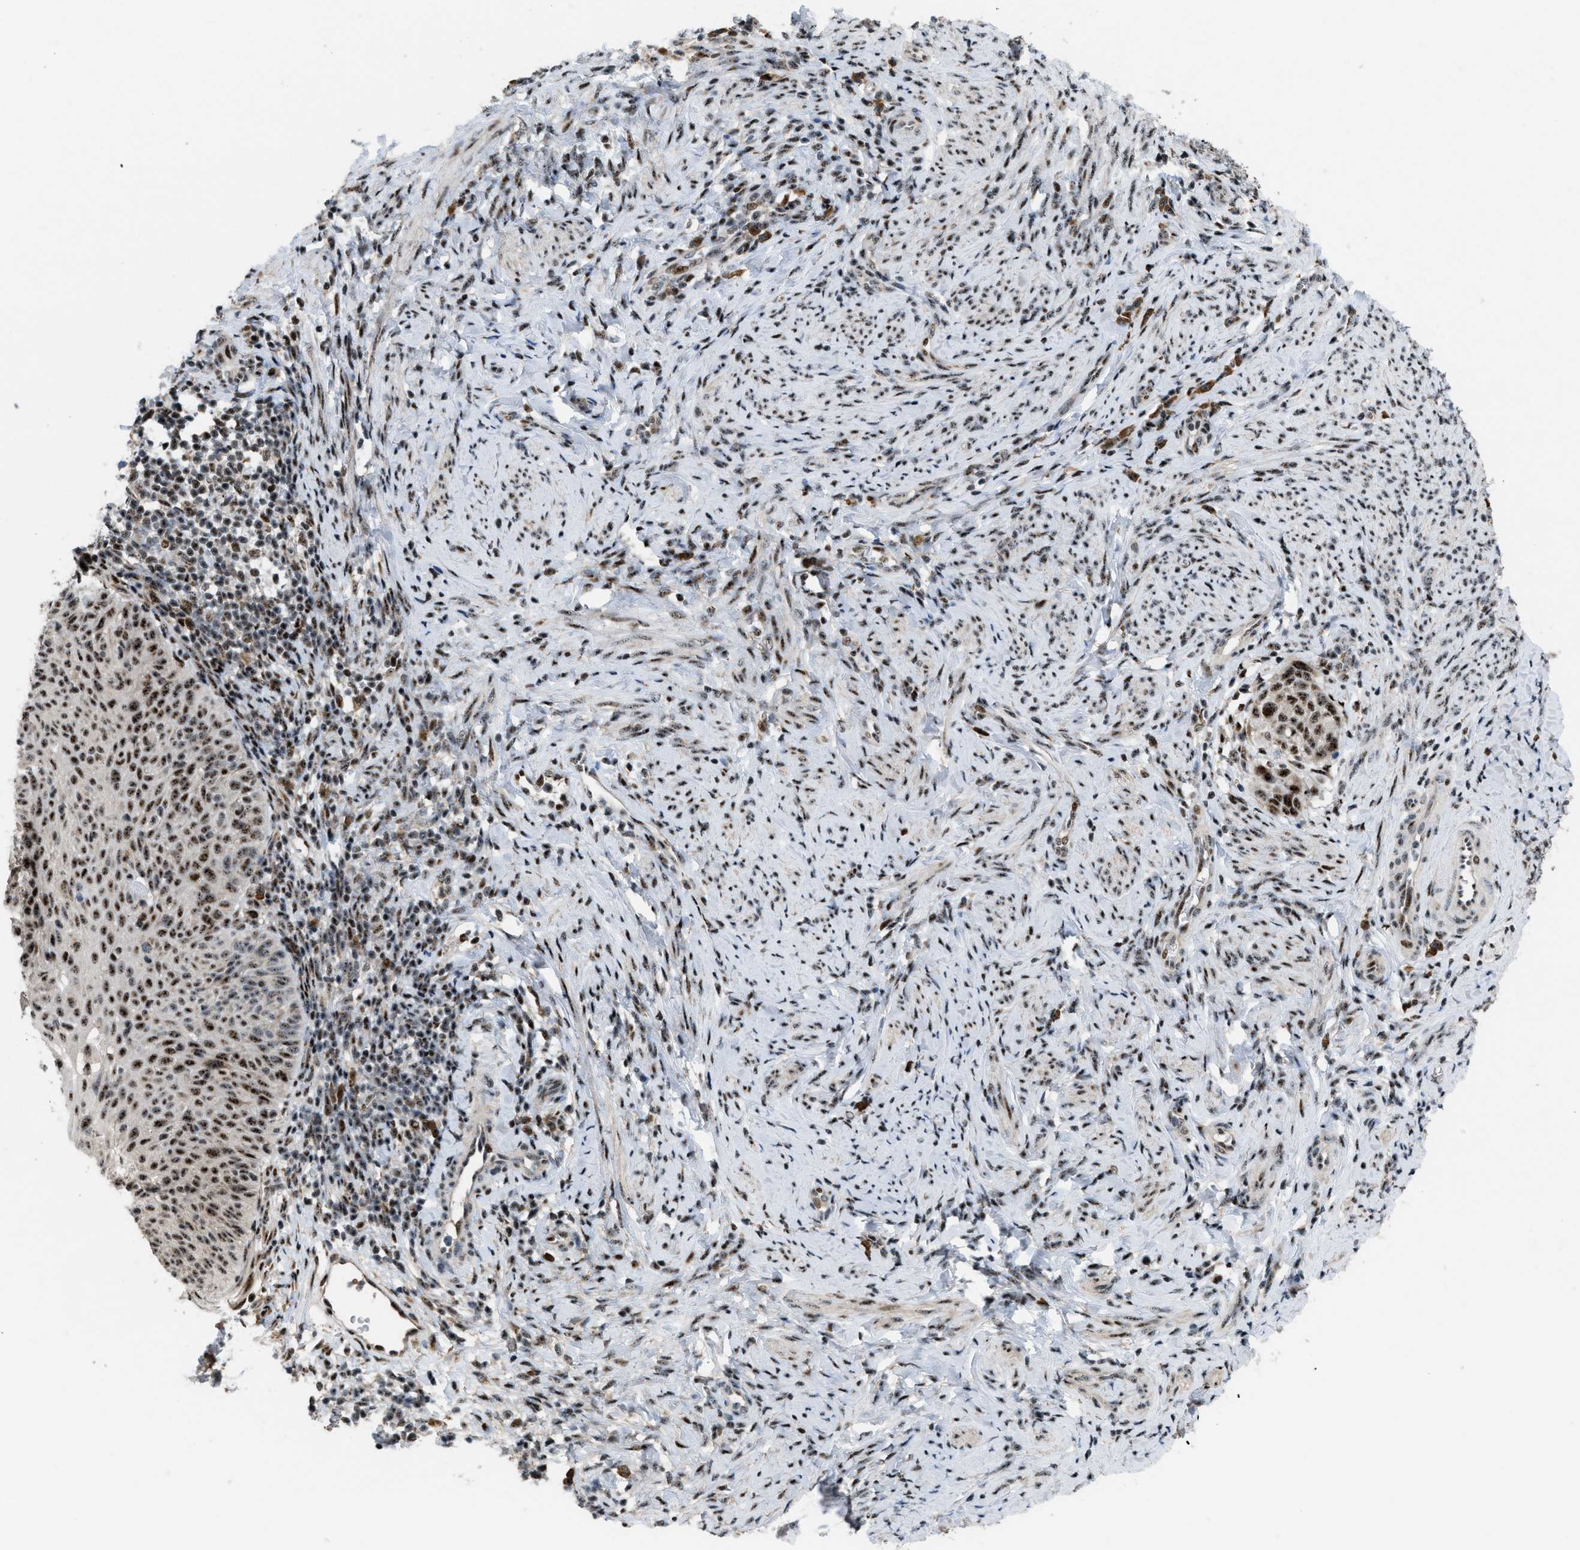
{"staining": {"intensity": "strong", "quantity": ">75%", "location": "nuclear"}, "tissue": "cervical cancer", "cell_type": "Tumor cells", "image_type": "cancer", "snomed": [{"axis": "morphology", "description": "Squamous cell carcinoma, NOS"}, {"axis": "topography", "description": "Cervix"}], "caption": "High-magnification brightfield microscopy of cervical cancer (squamous cell carcinoma) stained with DAB (3,3'-diaminobenzidine) (brown) and counterstained with hematoxylin (blue). tumor cells exhibit strong nuclear expression is identified in about>75% of cells.", "gene": "CDR2", "patient": {"sex": "female", "age": 70}}